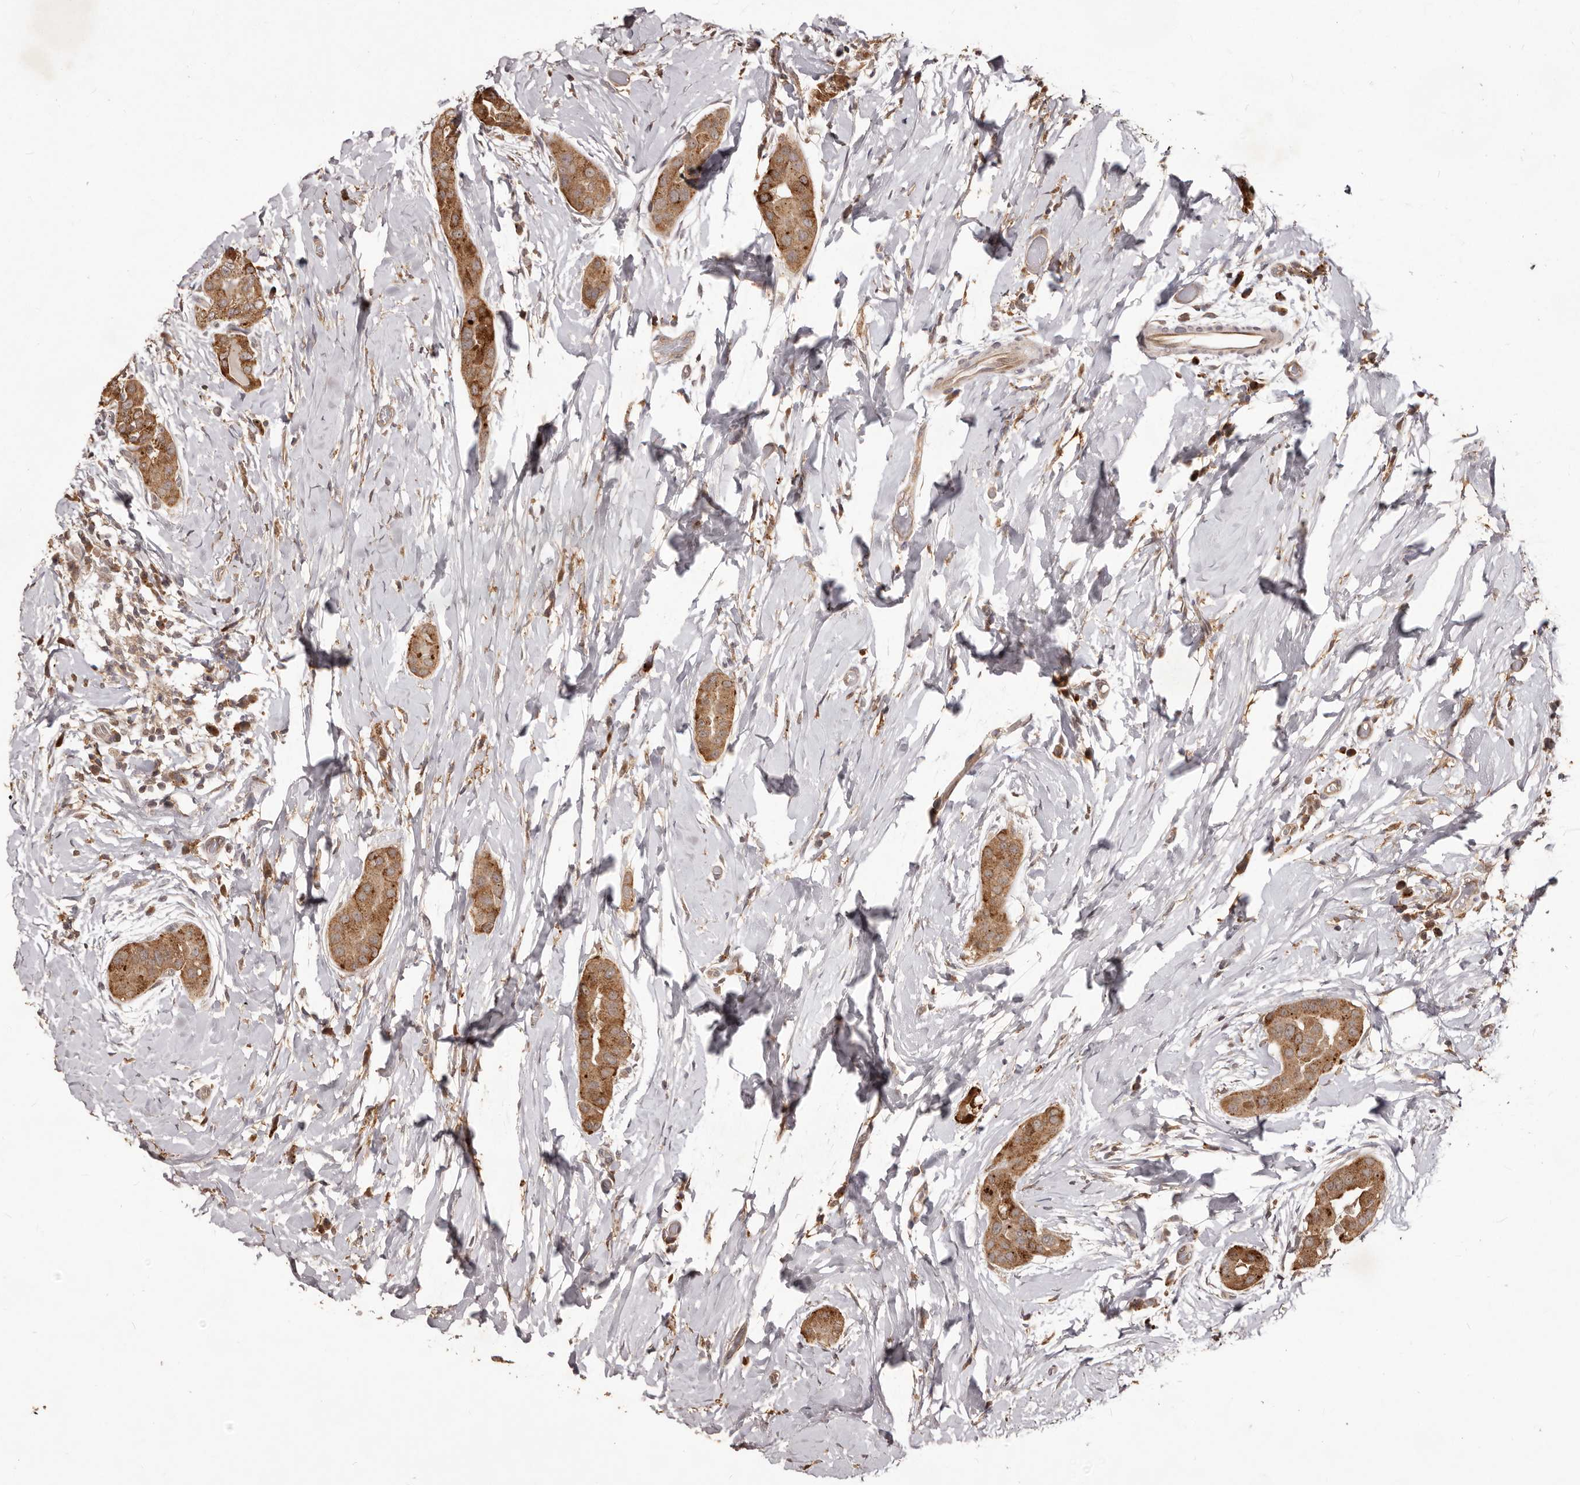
{"staining": {"intensity": "strong", "quantity": ">75%", "location": "cytoplasmic/membranous"}, "tissue": "thyroid cancer", "cell_type": "Tumor cells", "image_type": "cancer", "snomed": [{"axis": "morphology", "description": "Papillary adenocarcinoma, NOS"}, {"axis": "topography", "description": "Thyroid gland"}], "caption": "Protein expression analysis of papillary adenocarcinoma (thyroid) exhibits strong cytoplasmic/membranous positivity in about >75% of tumor cells.", "gene": "MTO1", "patient": {"sex": "male", "age": 33}}